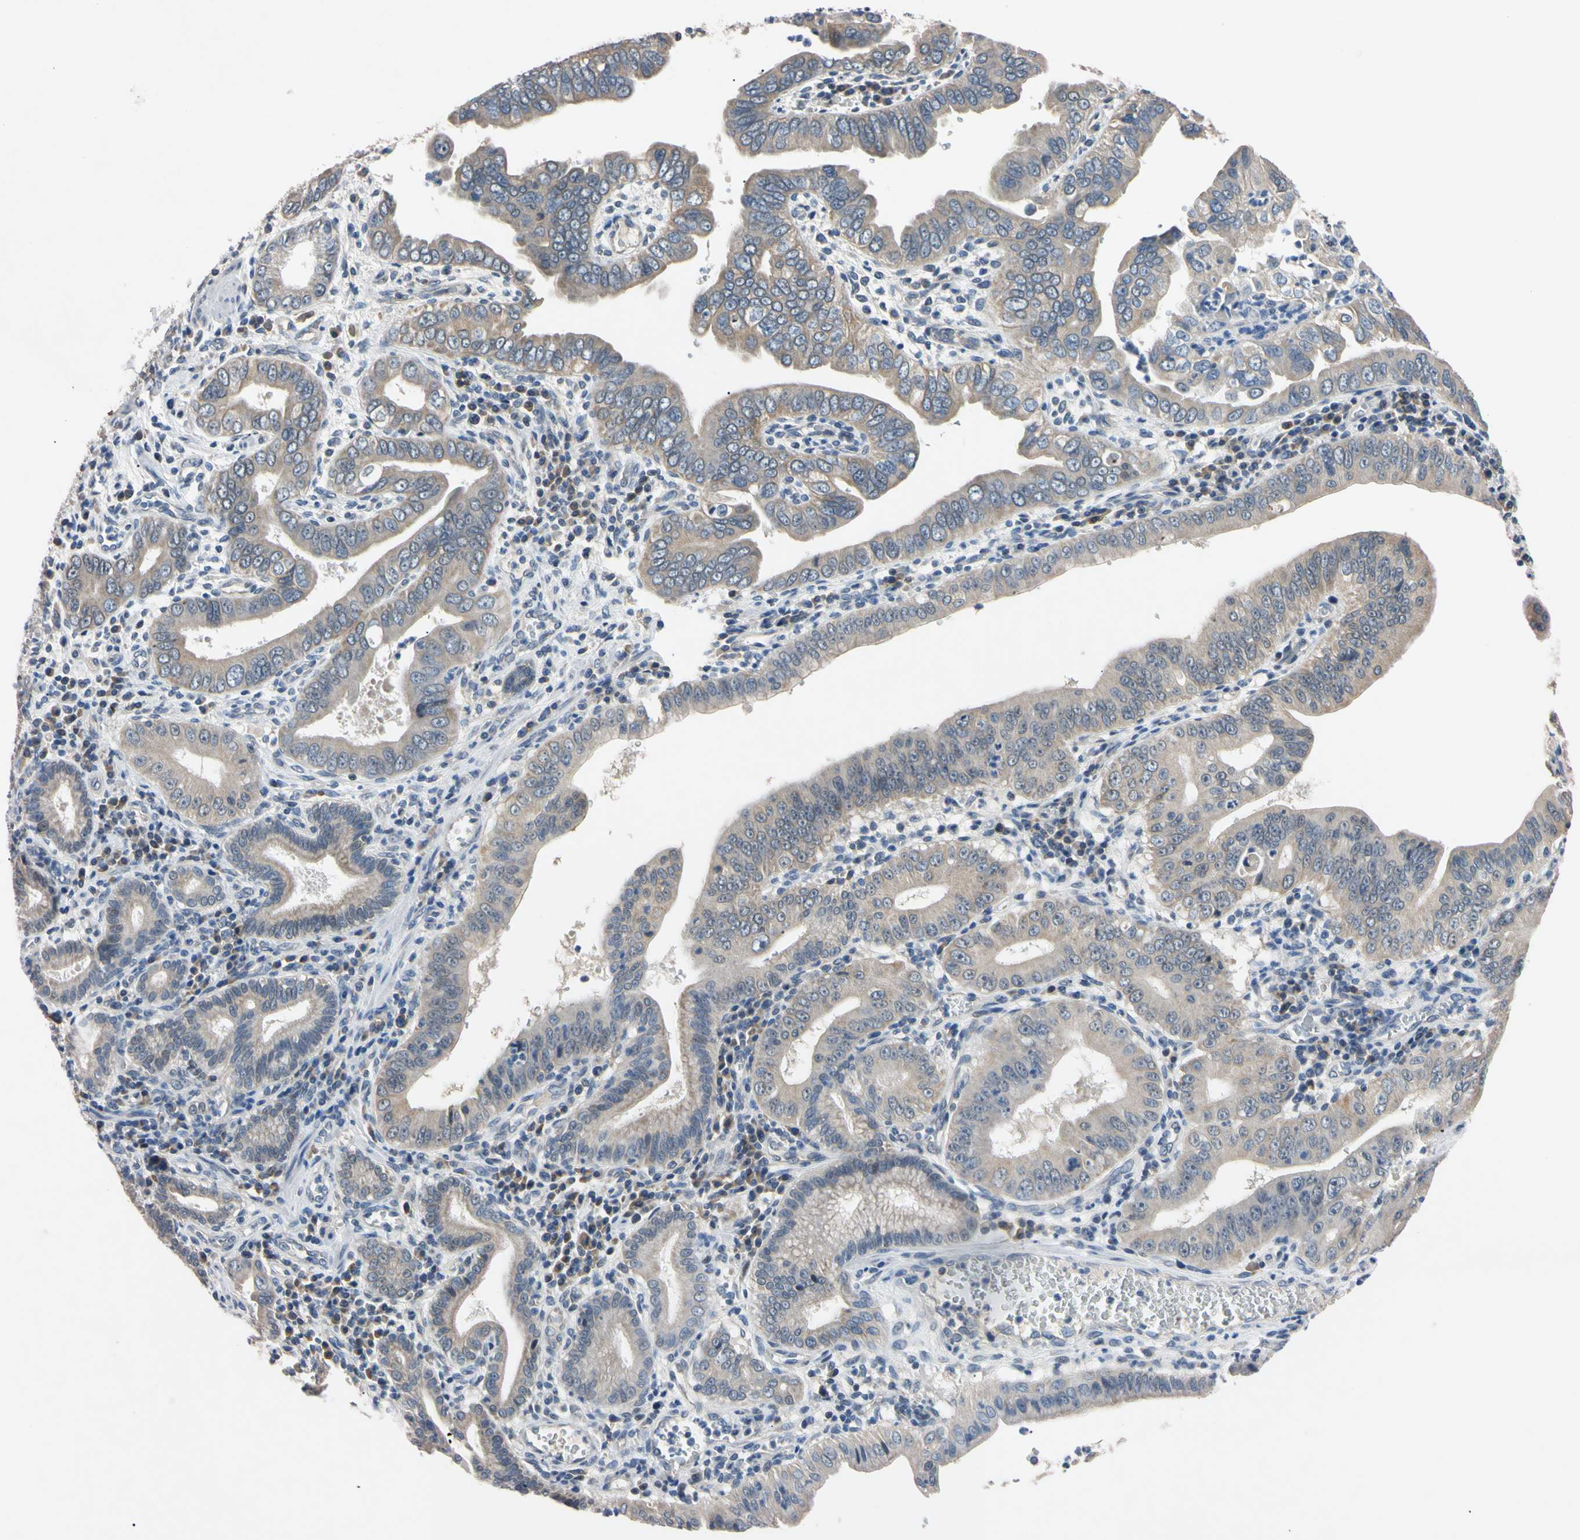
{"staining": {"intensity": "weak", "quantity": ">75%", "location": "cytoplasmic/membranous"}, "tissue": "pancreatic cancer", "cell_type": "Tumor cells", "image_type": "cancer", "snomed": [{"axis": "morphology", "description": "Normal tissue, NOS"}, {"axis": "topography", "description": "Lymph node"}], "caption": "About >75% of tumor cells in human pancreatic cancer show weak cytoplasmic/membranous protein expression as visualized by brown immunohistochemical staining.", "gene": "PNKD", "patient": {"sex": "male", "age": 50}}